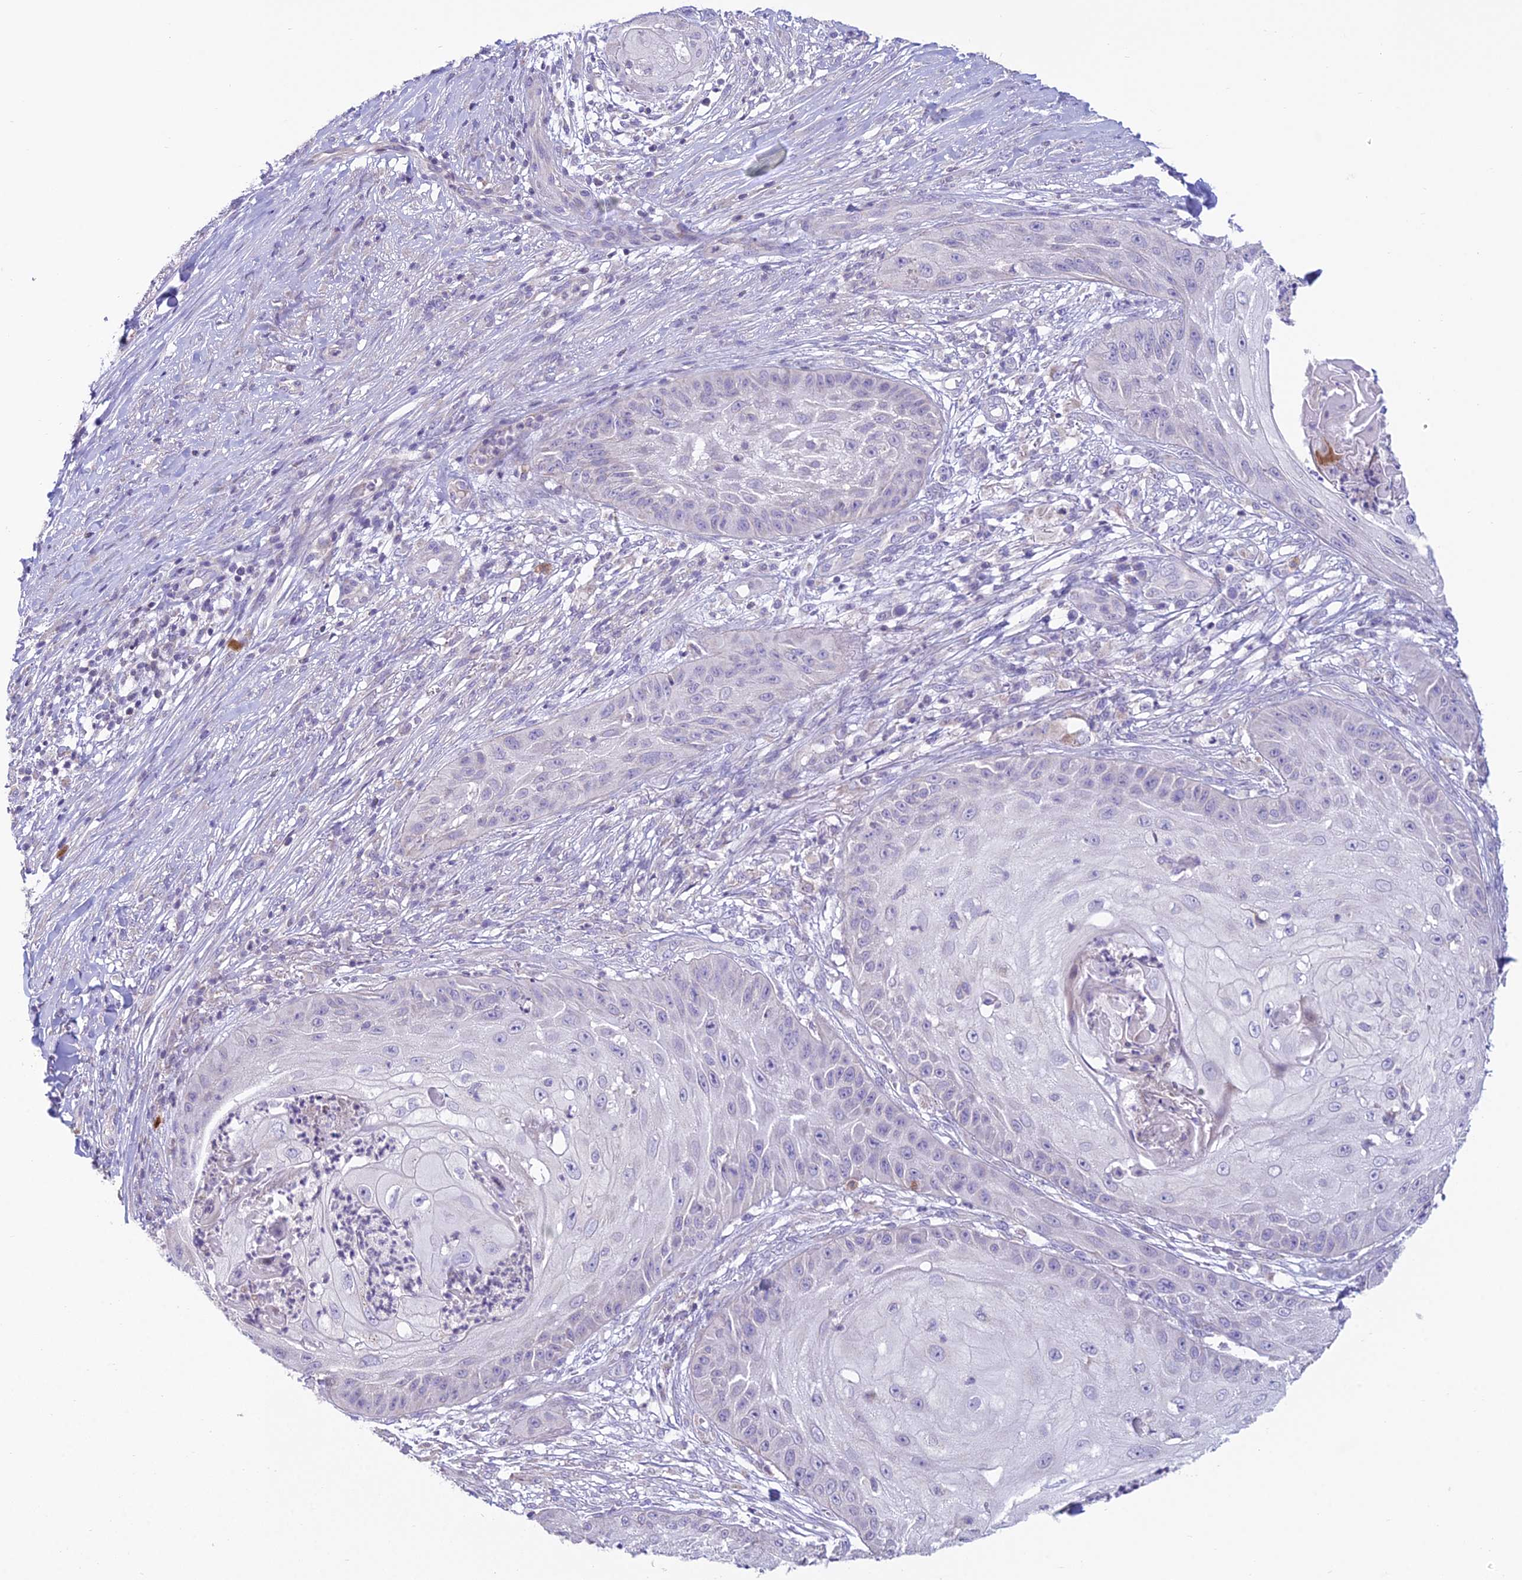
{"staining": {"intensity": "negative", "quantity": "none", "location": "none"}, "tissue": "skin cancer", "cell_type": "Tumor cells", "image_type": "cancer", "snomed": [{"axis": "morphology", "description": "Squamous cell carcinoma, NOS"}, {"axis": "topography", "description": "Skin"}], "caption": "Immunohistochemistry (IHC) histopathology image of human skin cancer stained for a protein (brown), which demonstrates no expression in tumor cells.", "gene": "CFAP206", "patient": {"sex": "male", "age": 70}}